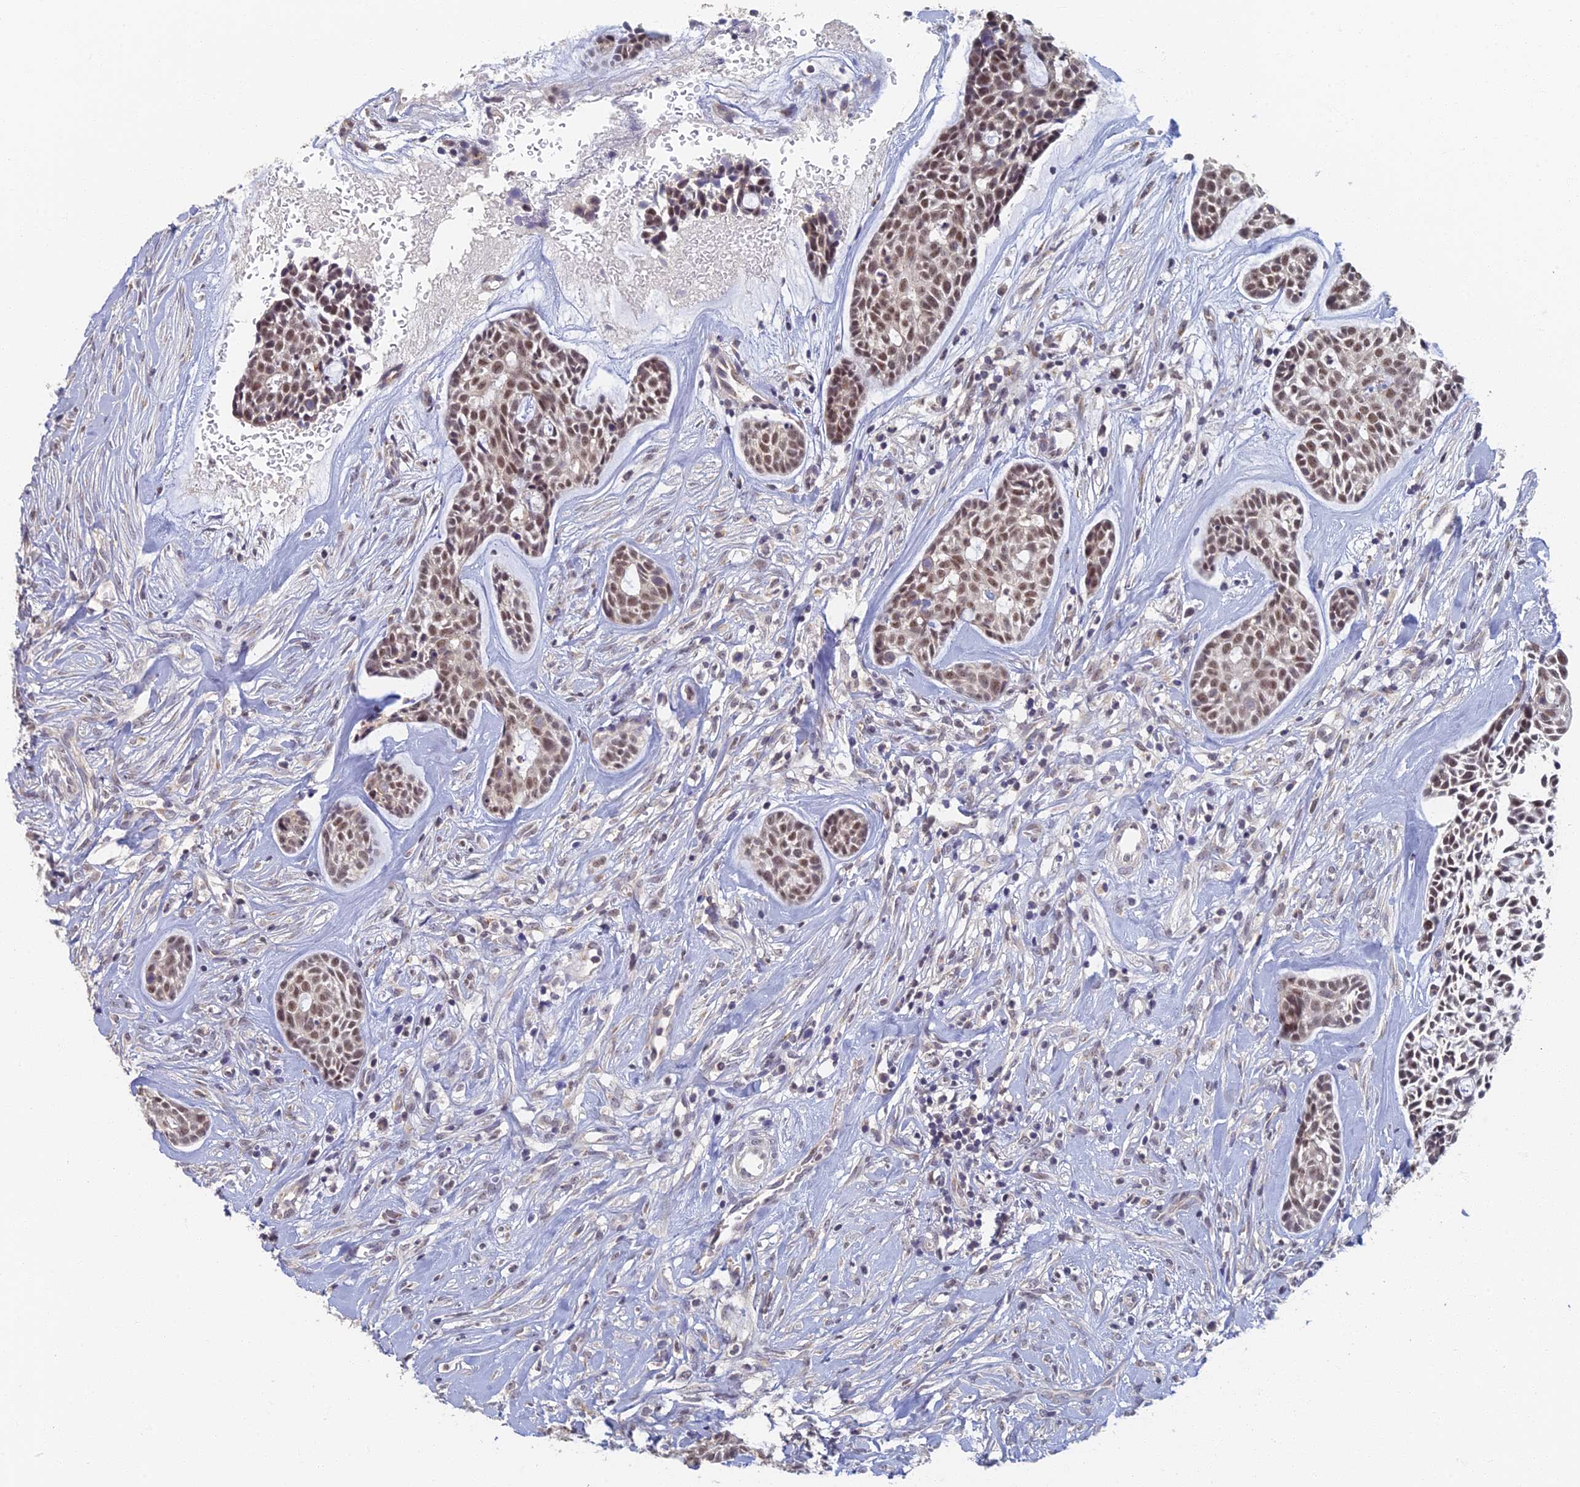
{"staining": {"intensity": "weak", "quantity": ">75%", "location": "nuclear"}, "tissue": "head and neck cancer", "cell_type": "Tumor cells", "image_type": "cancer", "snomed": [{"axis": "morphology", "description": "Normal tissue, NOS"}, {"axis": "morphology", "description": "Adenocarcinoma, NOS"}, {"axis": "topography", "description": "Subcutis"}, {"axis": "topography", "description": "Nasopharynx"}, {"axis": "topography", "description": "Head-Neck"}], "caption": "The photomicrograph exhibits staining of head and neck adenocarcinoma, revealing weak nuclear protein positivity (brown color) within tumor cells.", "gene": "GPATCH1", "patient": {"sex": "female", "age": 73}}